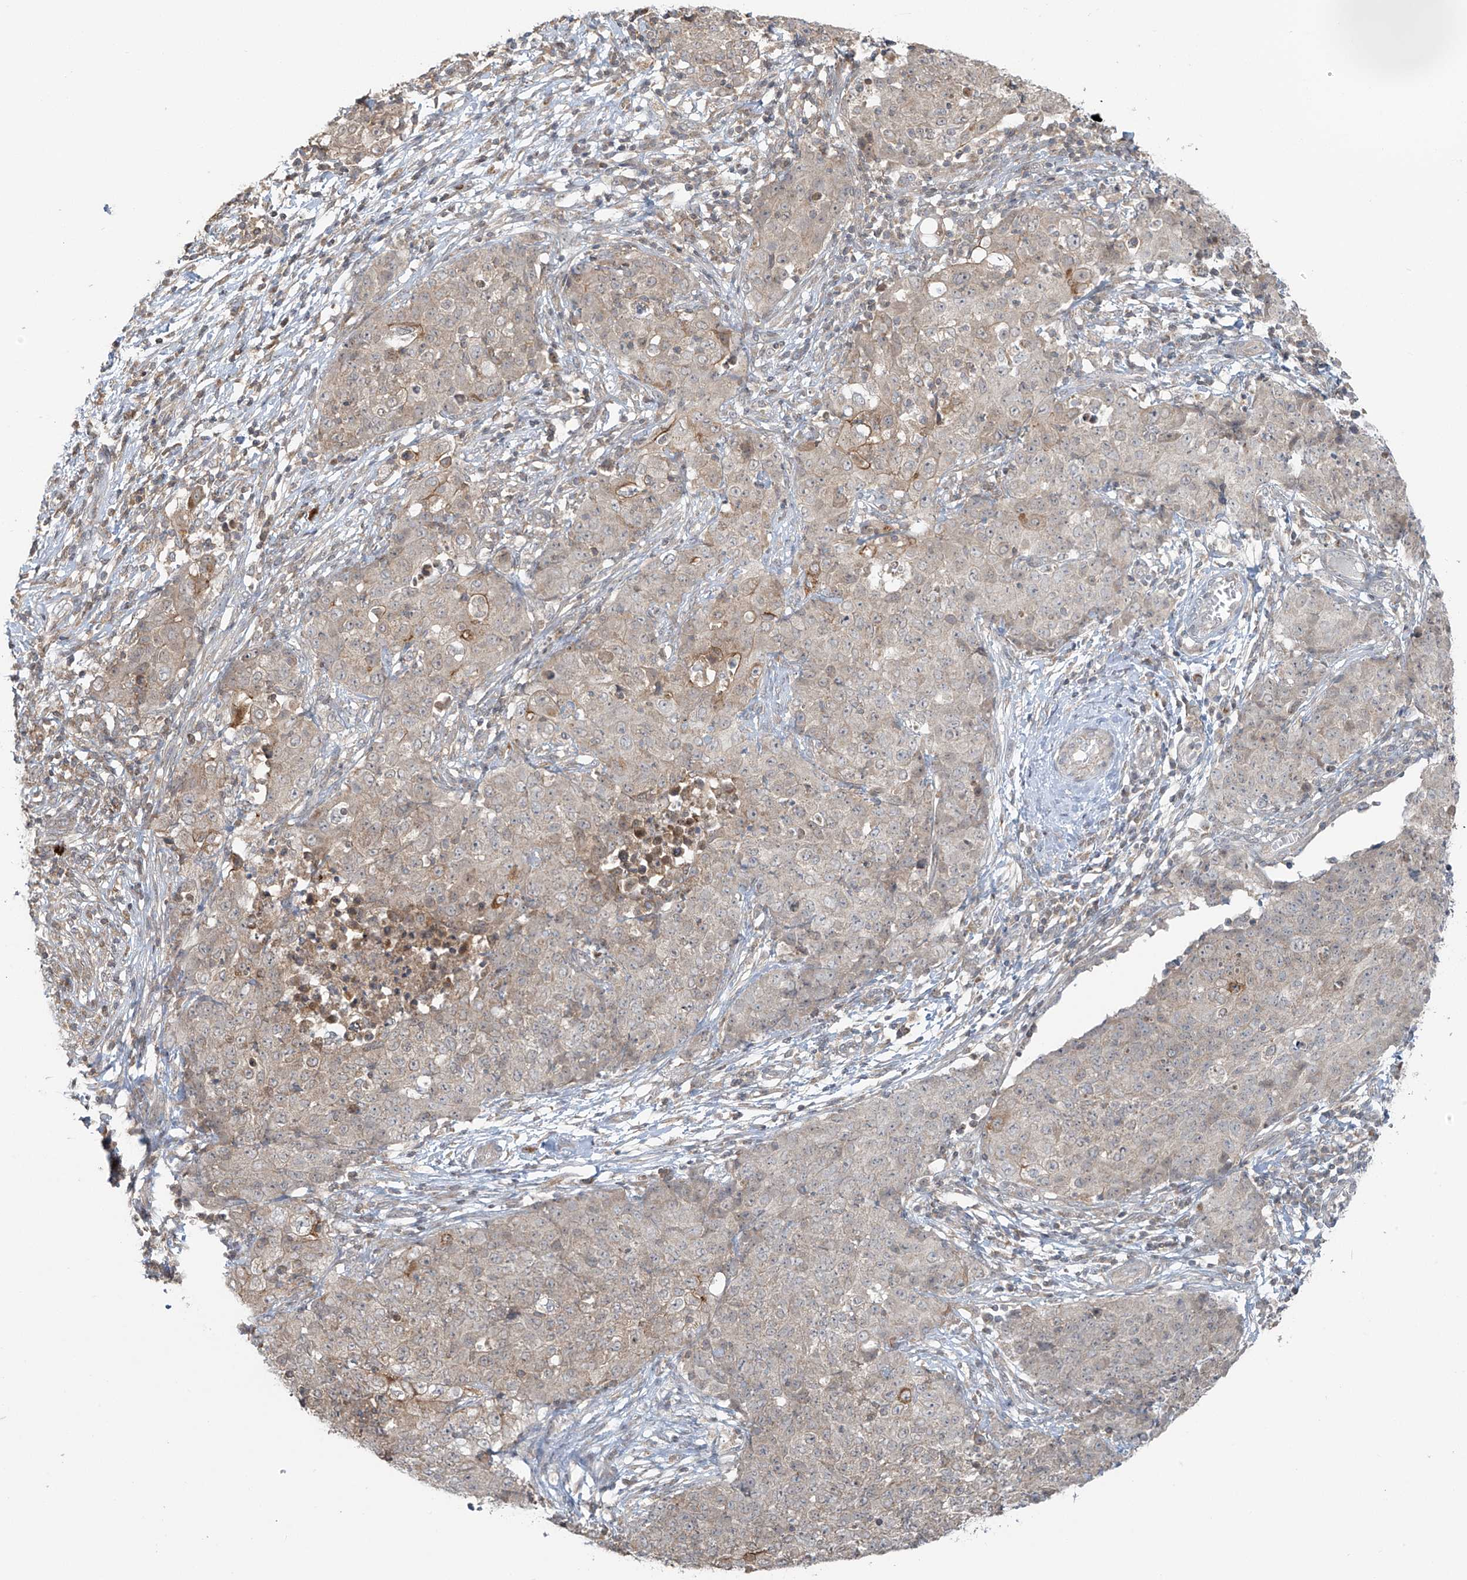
{"staining": {"intensity": "negative", "quantity": "none", "location": "none"}, "tissue": "ovarian cancer", "cell_type": "Tumor cells", "image_type": "cancer", "snomed": [{"axis": "morphology", "description": "Carcinoma, endometroid"}, {"axis": "topography", "description": "Ovary"}], "caption": "The image displays no significant expression in tumor cells of ovarian endometroid carcinoma.", "gene": "HDDC2", "patient": {"sex": "female", "age": 42}}